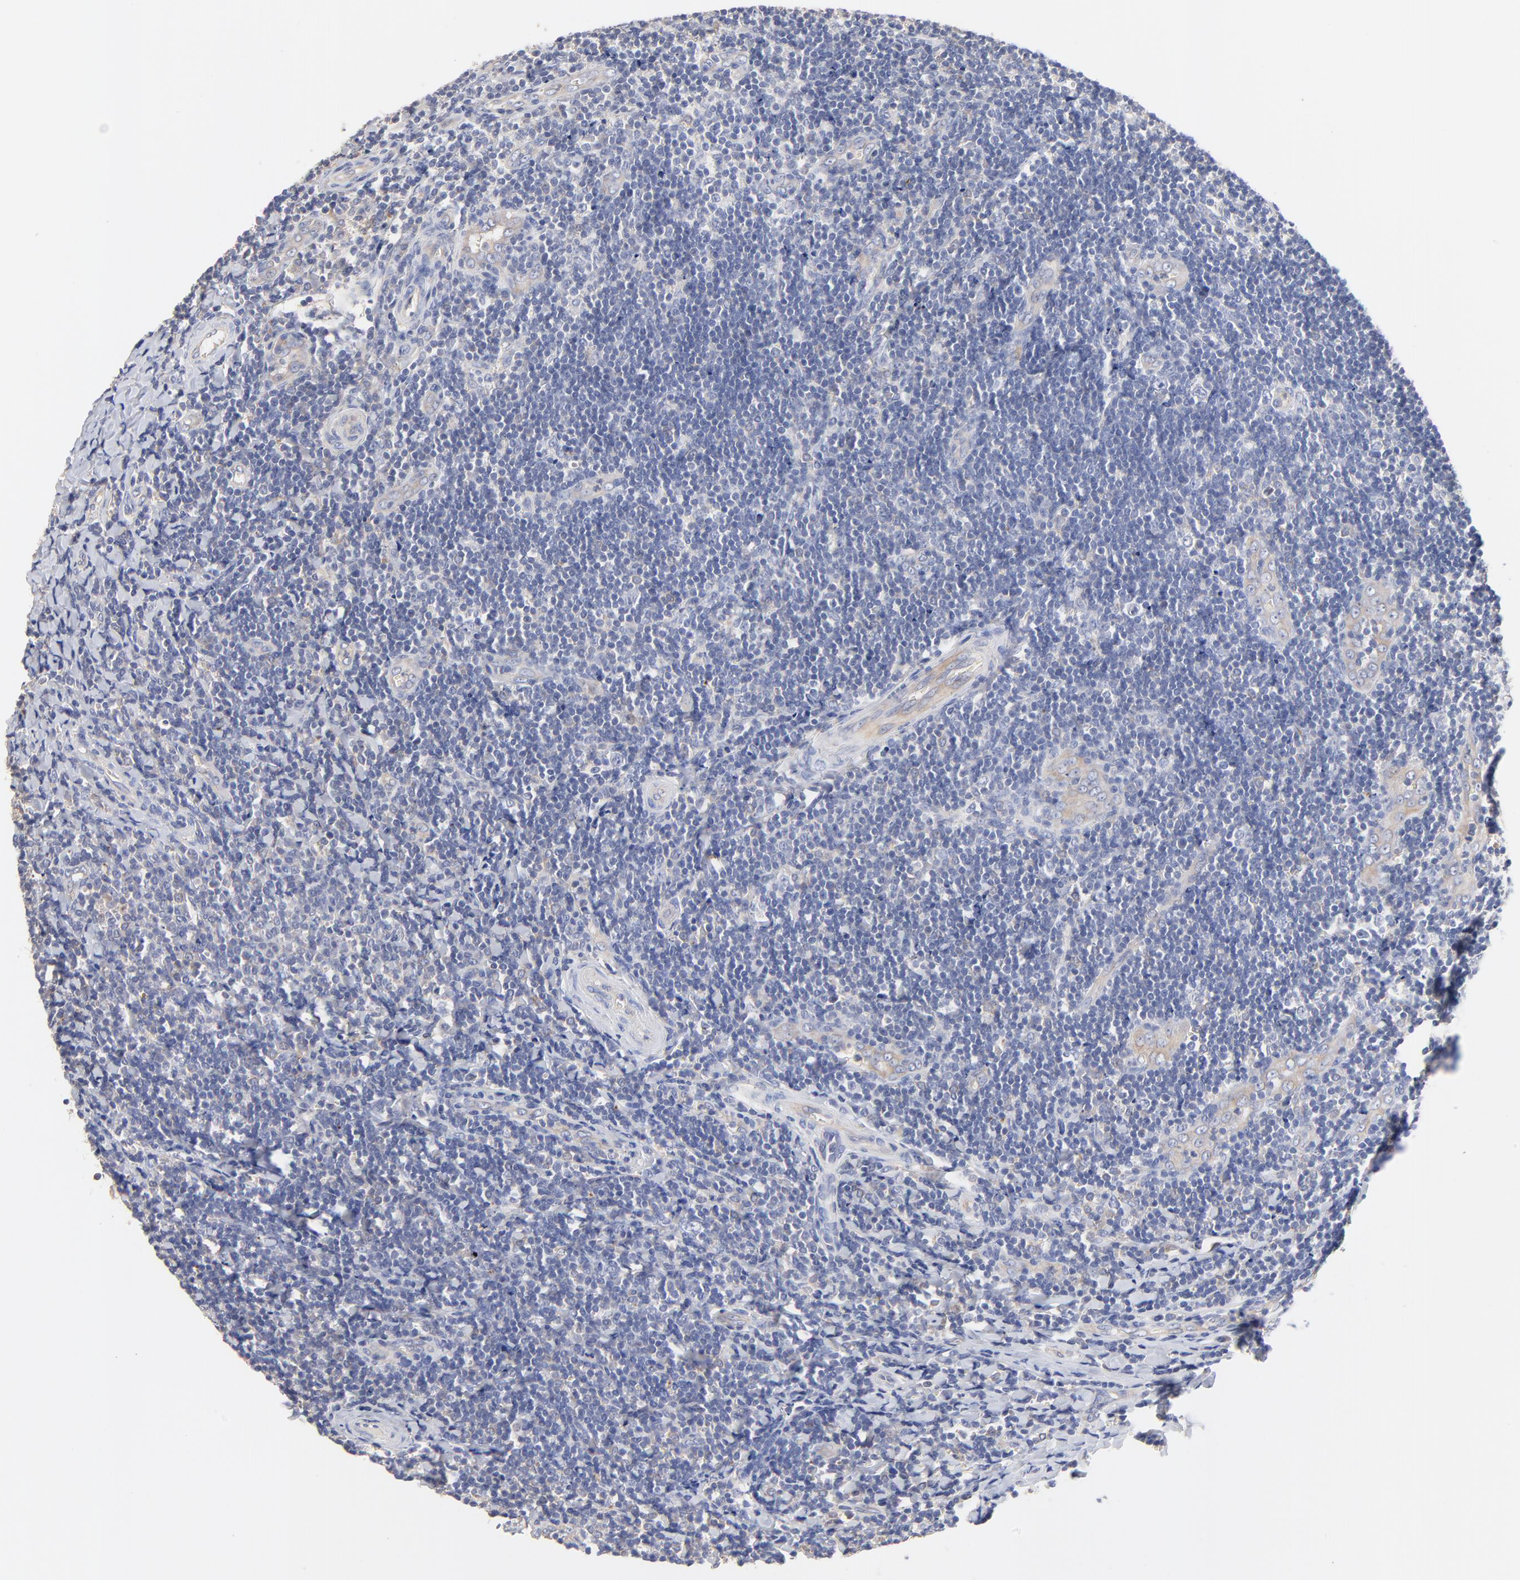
{"staining": {"intensity": "negative", "quantity": "none", "location": "none"}, "tissue": "tonsil", "cell_type": "Germinal center cells", "image_type": "normal", "snomed": [{"axis": "morphology", "description": "Normal tissue, NOS"}, {"axis": "topography", "description": "Tonsil"}], "caption": "The immunohistochemistry photomicrograph has no significant staining in germinal center cells of tonsil.", "gene": "FBXL2", "patient": {"sex": "male", "age": 20}}